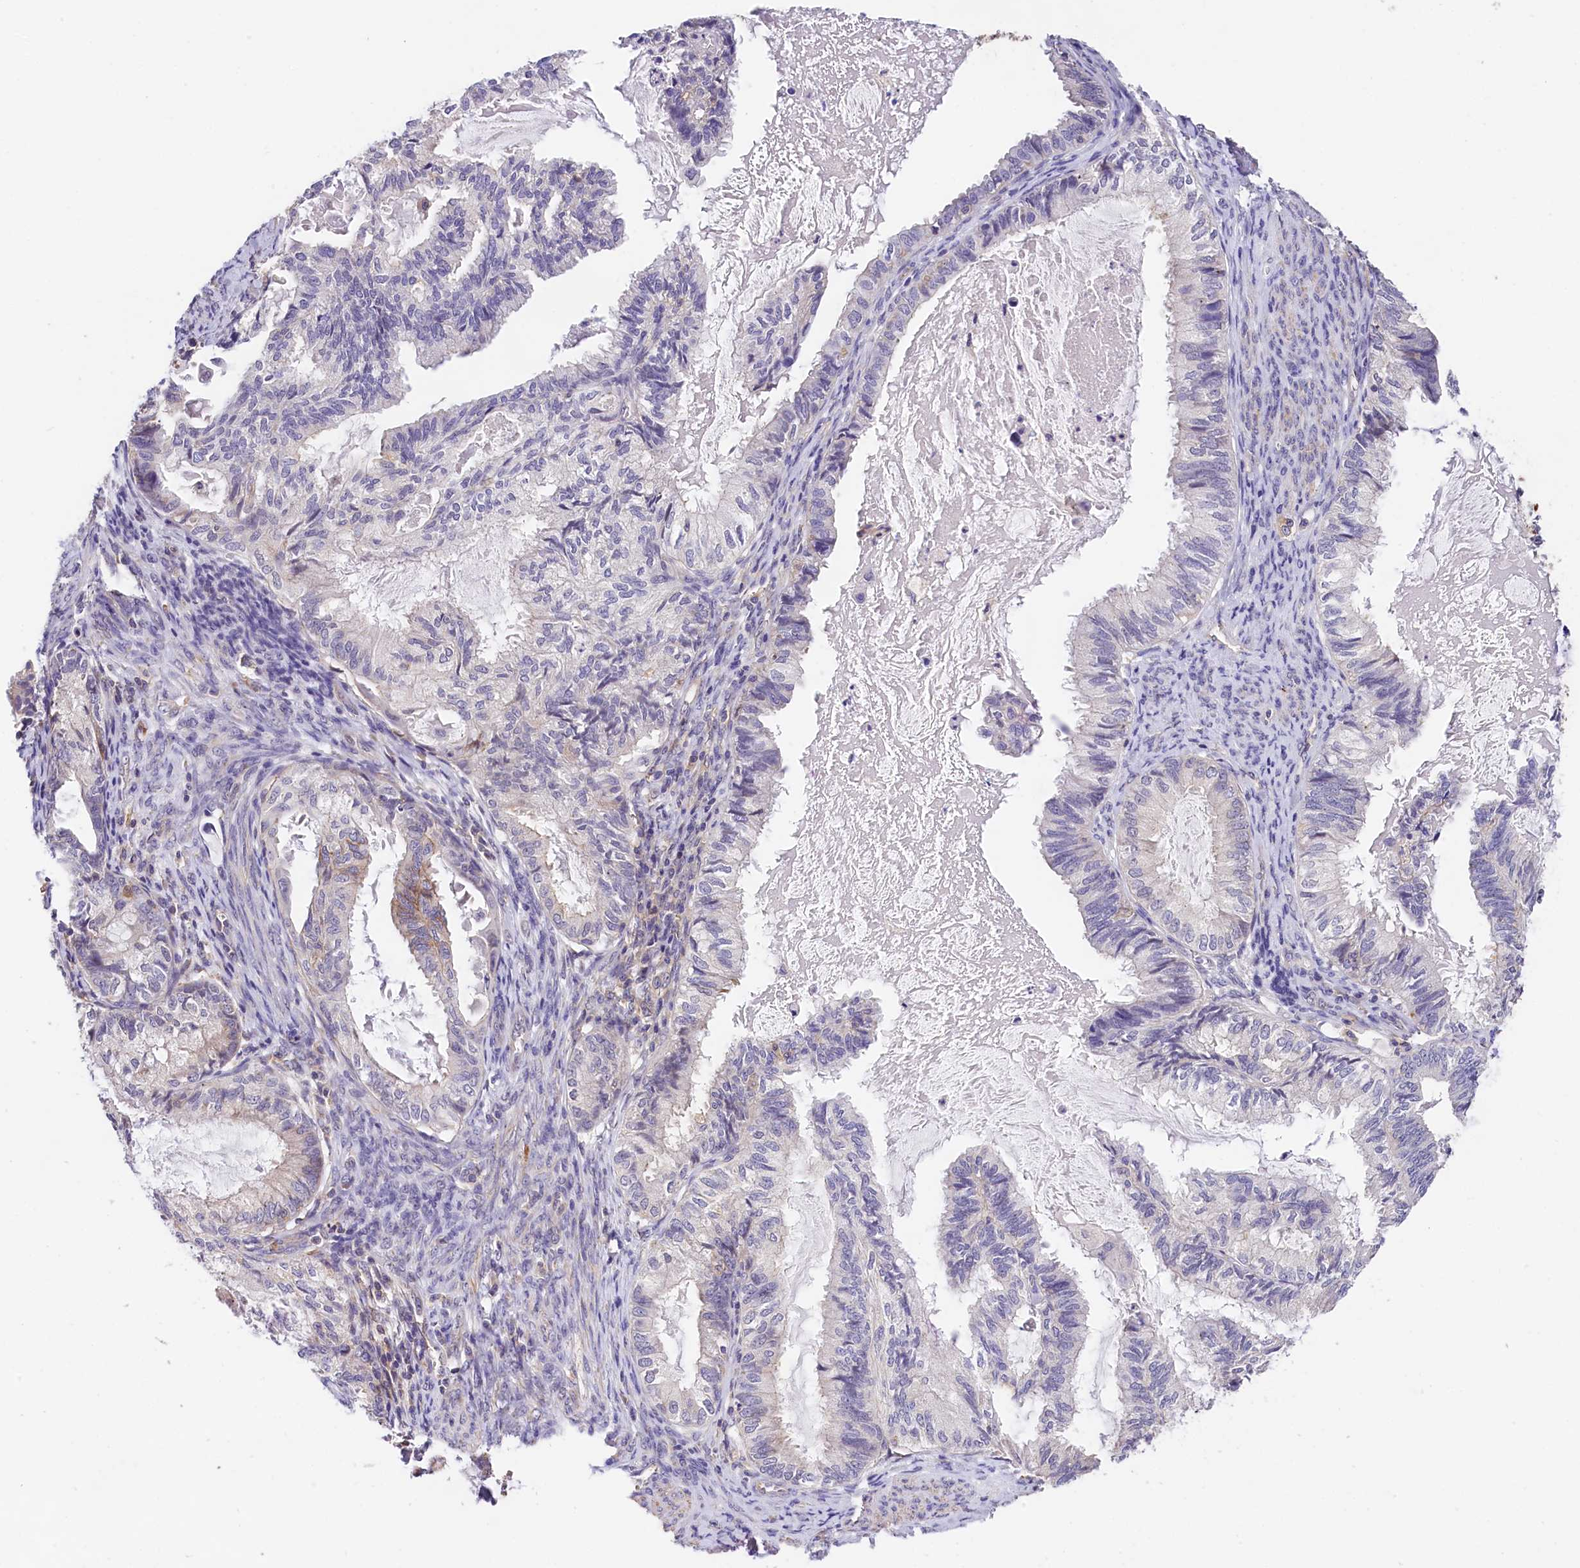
{"staining": {"intensity": "negative", "quantity": "none", "location": "none"}, "tissue": "cervical cancer", "cell_type": "Tumor cells", "image_type": "cancer", "snomed": [{"axis": "morphology", "description": "Normal tissue, NOS"}, {"axis": "morphology", "description": "Adenocarcinoma, NOS"}, {"axis": "topography", "description": "Cervix"}, {"axis": "topography", "description": "Endometrium"}], "caption": "Adenocarcinoma (cervical) stained for a protein using IHC reveals no expression tumor cells.", "gene": "OAS3", "patient": {"sex": "female", "age": 86}}